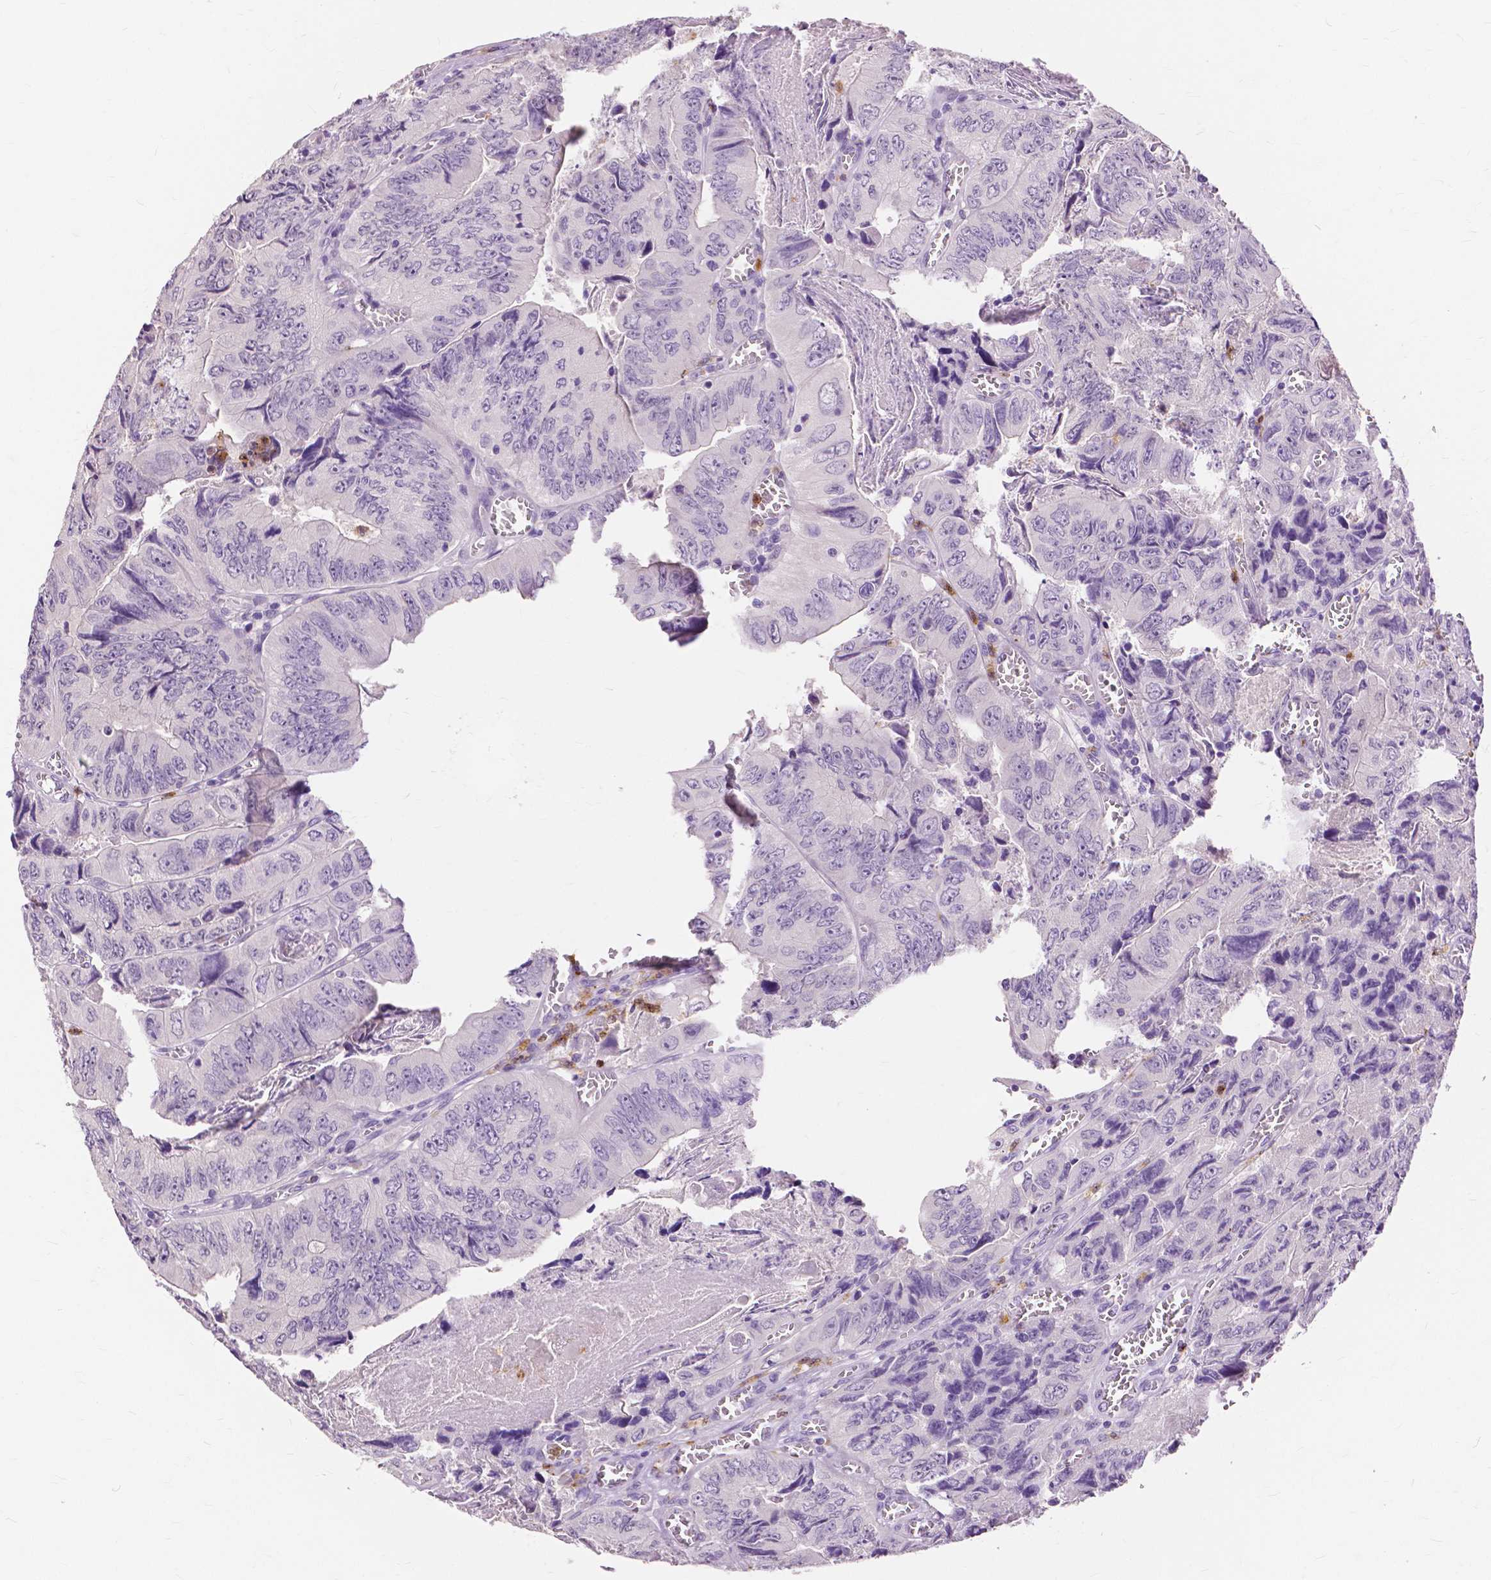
{"staining": {"intensity": "negative", "quantity": "none", "location": "none"}, "tissue": "colorectal cancer", "cell_type": "Tumor cells", "image_type": "cancer", "snomed": [{"axis": "morphology", "description": "Adenocarcinoma, NOS"}, {"axis": "topography", "description": "Colon"}], "caption": "Immunohistochemistry (IHC) histopathology image of neoplastic tissue: human colorectal cancer stained with DAB (3,3'-diaminobenzidine) demonstrates no significant protein staining in tumor cells. The staining was performed using DAB to visualize the protein expression in brown, while the nuclei were stained in blue with hematoxylin (Magnification: 20x).", "gene": "CXCR2", "patient": {"sex": "female", "age": 84}}